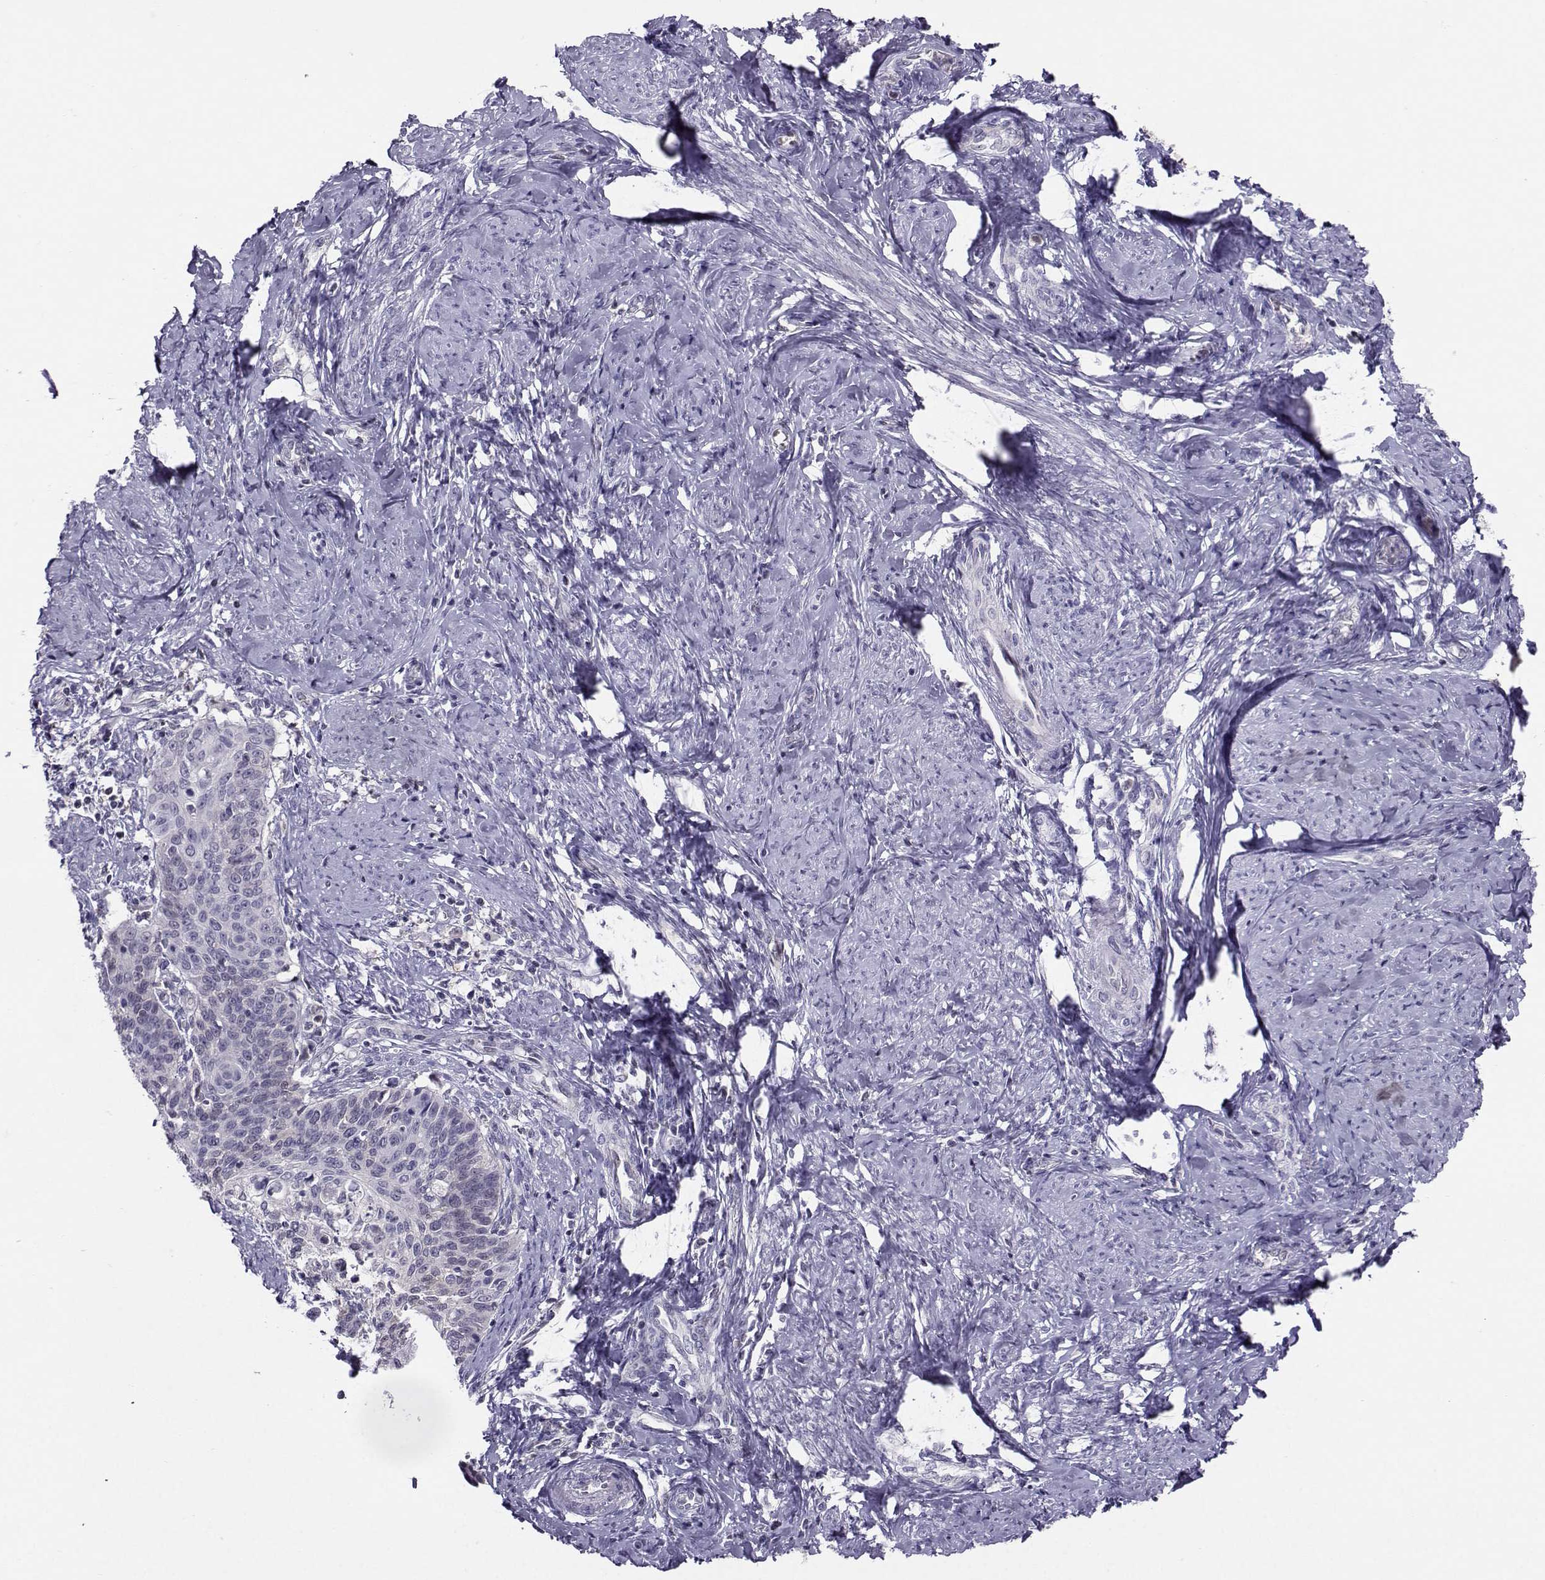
{"staining": {"intensity": "negative", "quantity": "none", "location": "none"}, "tissue": "cervical cancer", "cell_type": "Tumor cells", "image_type": "cancer", "snomed": [{"axis": "morphology", "description": "Normal tissue, NOS"}, {"axis": "morphology", "description": "Squamous cell carcinoma, NOS"}, {"axis": "topography", "description": "Cervix"}], "caption": "IHC image of human cervical cancer stained for a protein (brown), which exhibits no expression in tumor cells. (DAB IHC visualized using brightfield microscopy, high magnification).", "gene": "PGK1", "patient": {"sex": "female", "age": 39}}